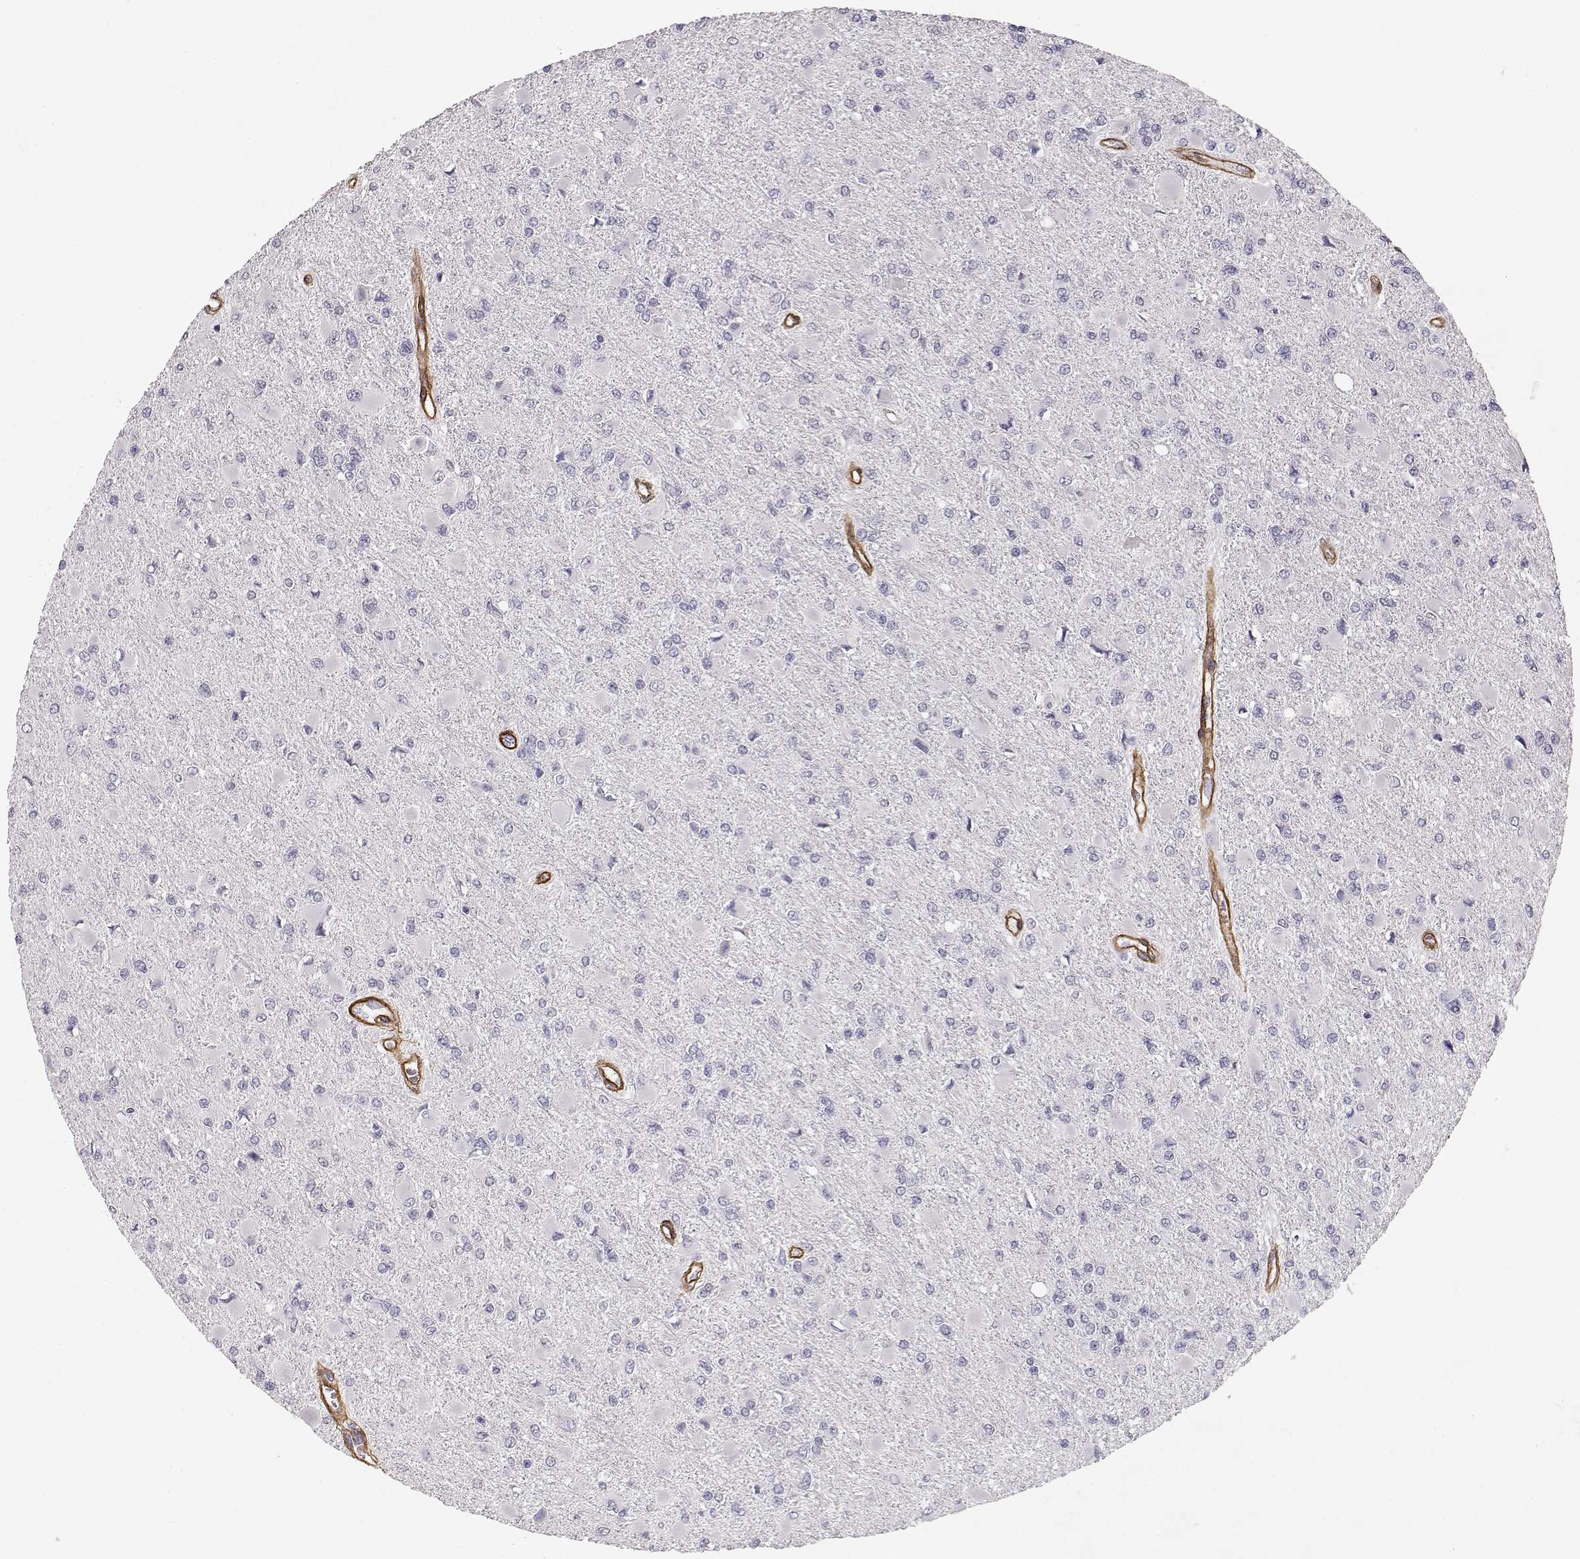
{"staining": {"intensity": "negative", "quantity": "none", "location": "none"}, "tissue": "glioma", "cell_type": "Tumor cells", "image_type": "cancer", "snomed": [{"axis": "morphology", "description": "Glioma, malignant, High grade"}, {"axis": "topography", "description": "Cerebral cortex"}], "caption": "DAB immunohistochemical staining of glioma exhibits no significant staining in tumor cells.", "gene": "LAMC1", "patient": {"sex": "female", "age": 36}}